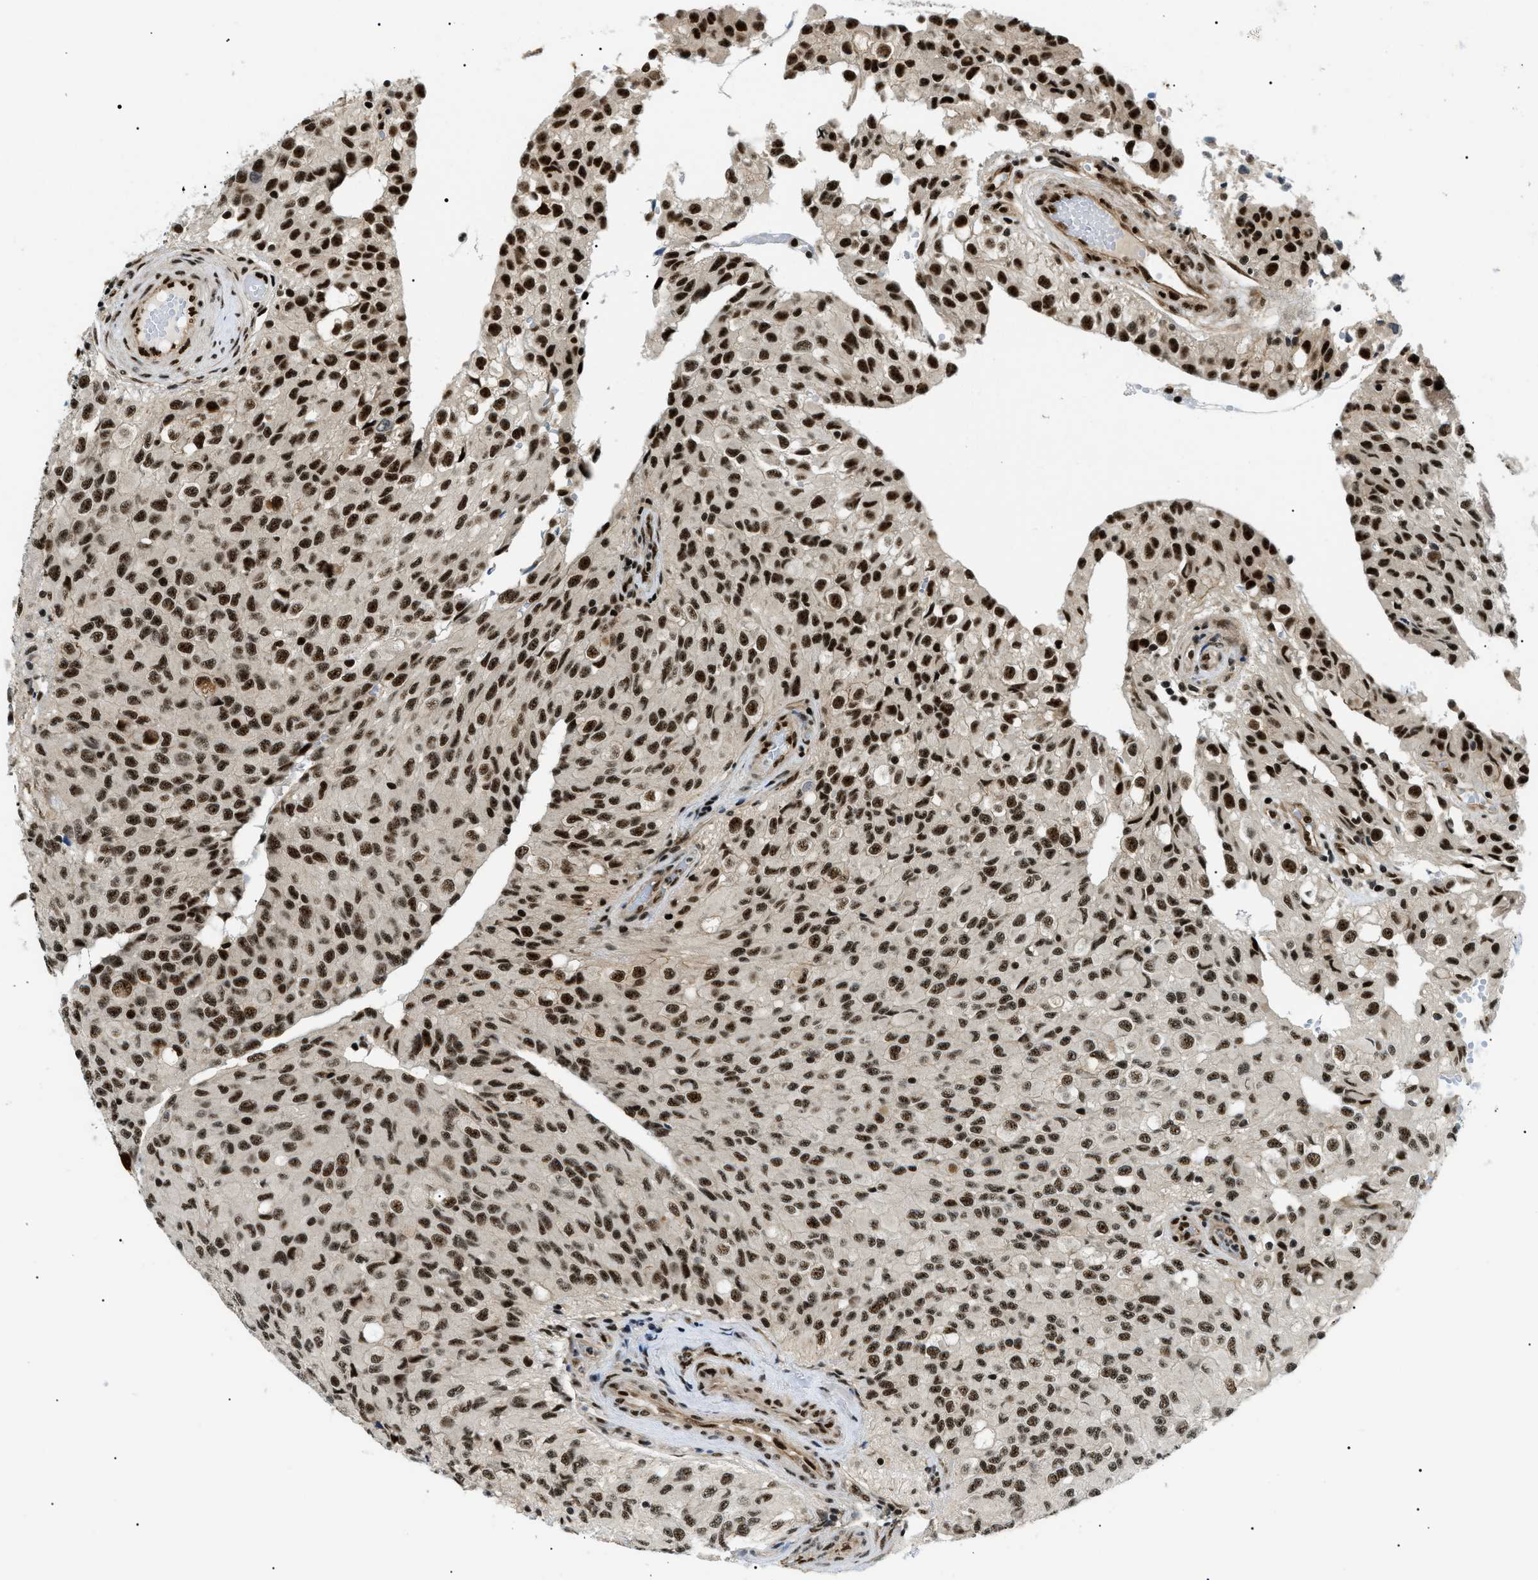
{"staining": {"intensity": "strong", "quantity": ">75%", "location": "nuclear"}, "tissue": "glioma", "cell_type": "Tumor cells", "image_type": "cancer", "snomed": [{"axis": "morphology", "description": "Glioma, malignant, High grade"}, {"axis": "topography", "description": "Brain"}], "caption": "High-power microscopy captured an IHC photomicrograph of malignant glioma (high-grade), revealing strong nuclear staining in about >75% of tumor cells. The staining is performed using DAB brown chromogen to label protein expression. The nuclei are counter-stained blue using hematoxylin.", "gene": "CWC25", "patient": {"sex": "male", "age": 32}}